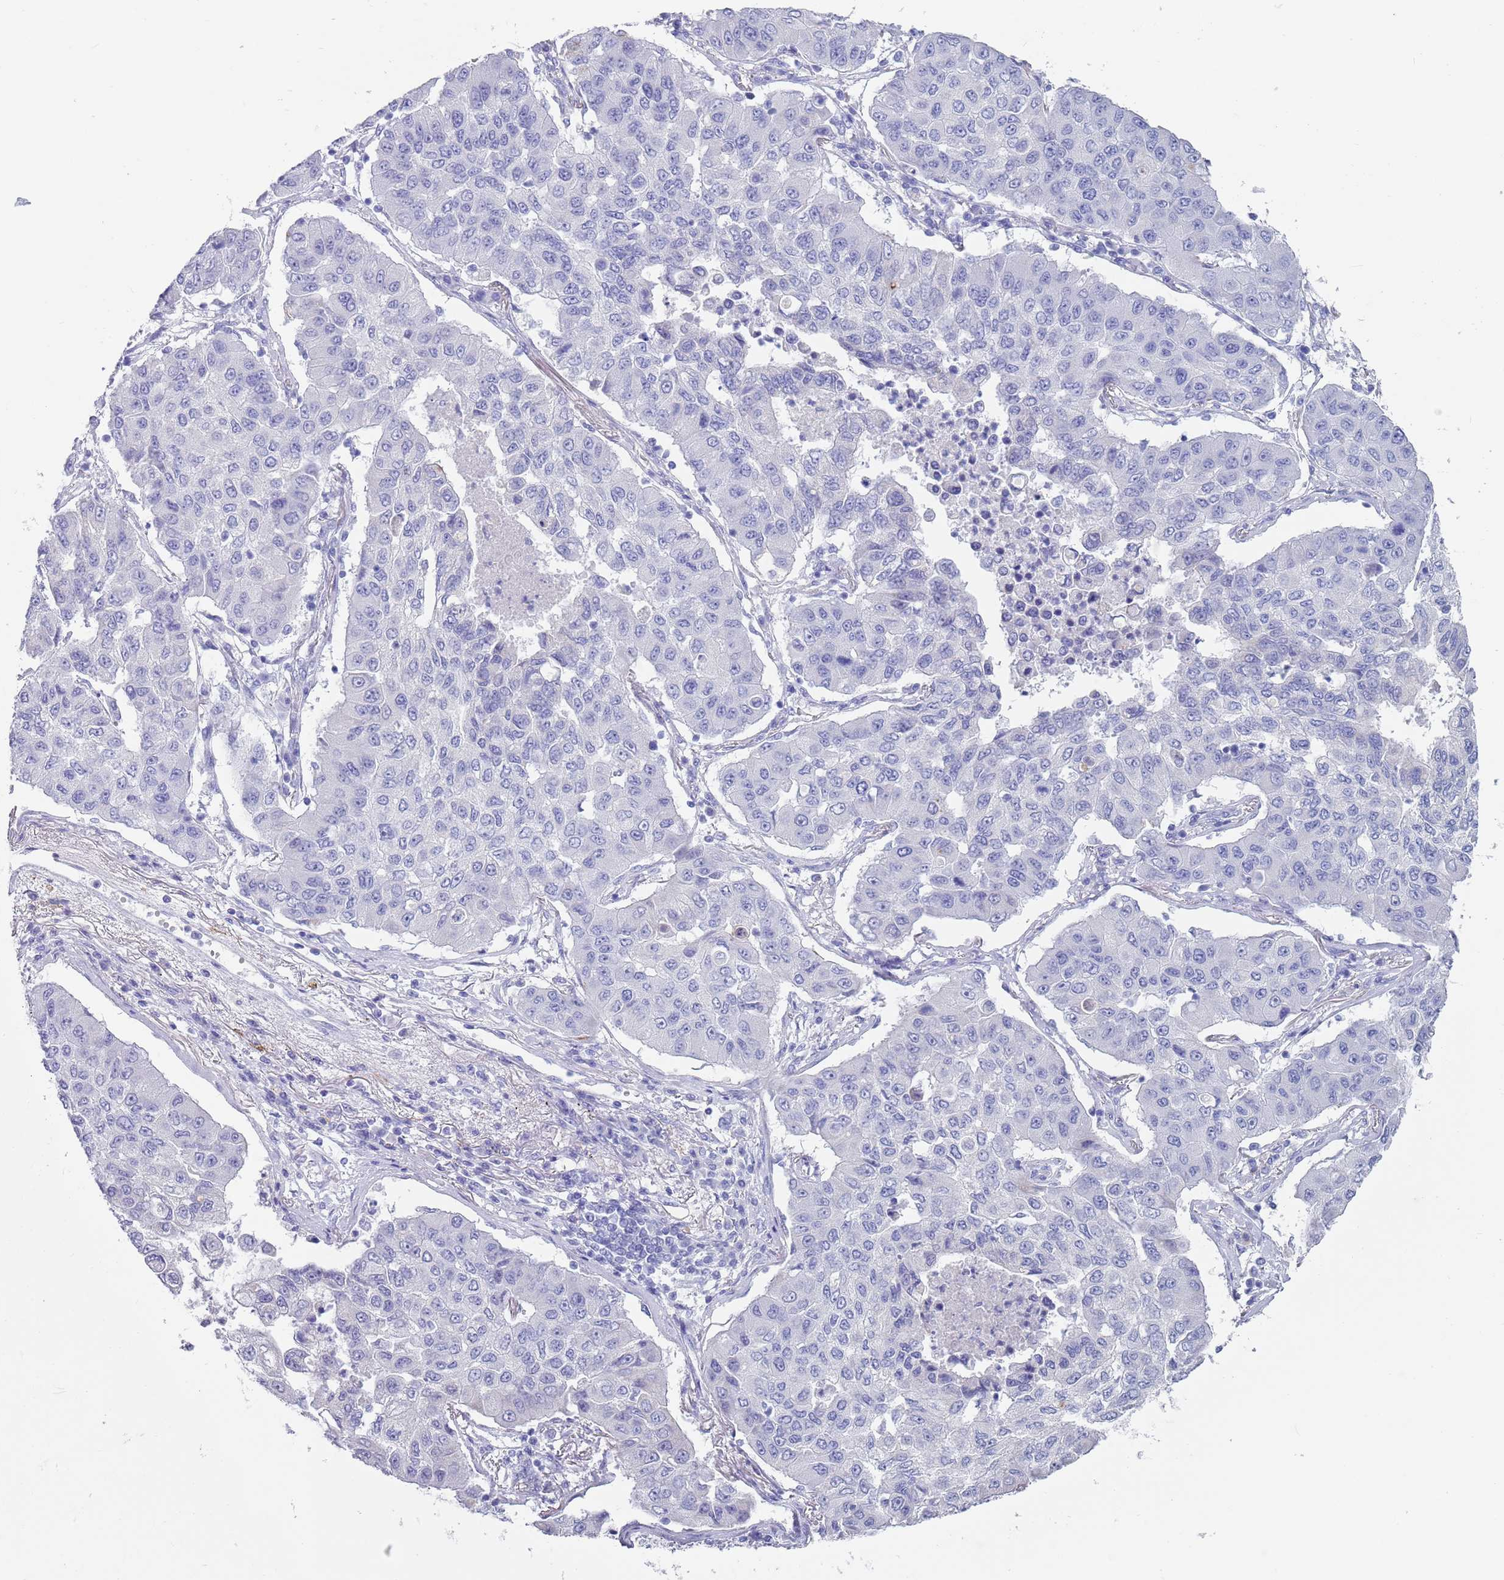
{"staining": {"intensity": "negative", "quantity": "none", "location": "none"}, "tissue": "lung cancer", "cell_type": "Tumor cells", "image_type": "cancer", "snomed": [{"axis": "morphology", "description": "Squamous cell carcinoma, NOS"}, {"axis": "topography", "description": "Lung"}], "caption": "This is a photomicrograph of IHC staining of squamous cell carcinoma (lung), which shows no expression in tumor cells.", "gene": "CPXM2", "patient": {"sex": "male", "age": 74}}